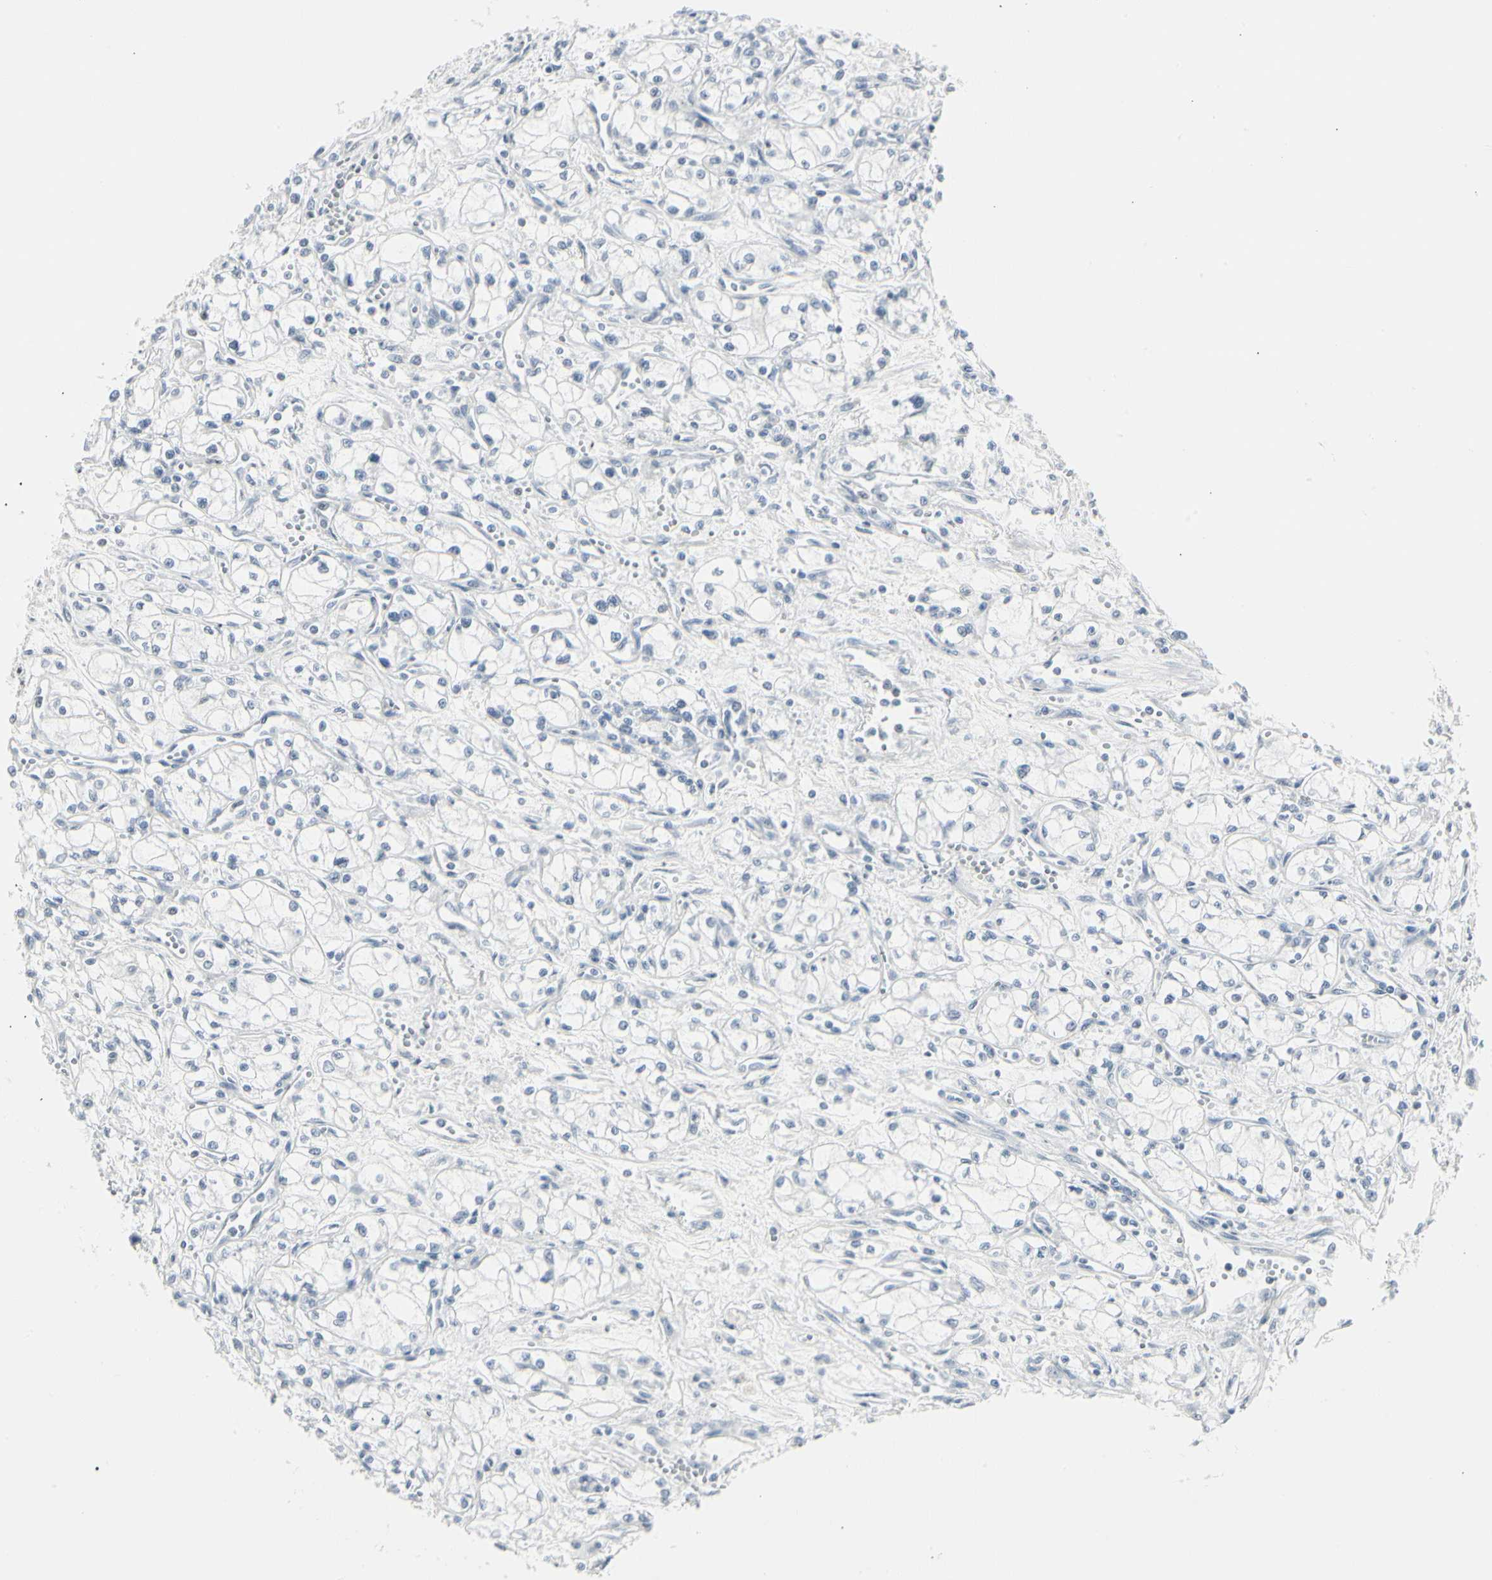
{"staining": {"intensity": "negative", "quantity": "none", "location": "none"}, "tissue": "renal cancer", "cell_type": "Tumor cells", "image_type": "cancer", "snomed": [{"axis": "morphology", "description": "Normal tissue, NOS"}, {"axis": "morphology", "description": "Adenocarcinoma, NOS"}, {"axis": "topography", "description": "Kidney"}], "caption": "Tumor cells are negative for brown protein staining in adenocarcinoma (renal).", "gene": "ZBTB7B", "patient": {"sex": "male", "age": 59}}